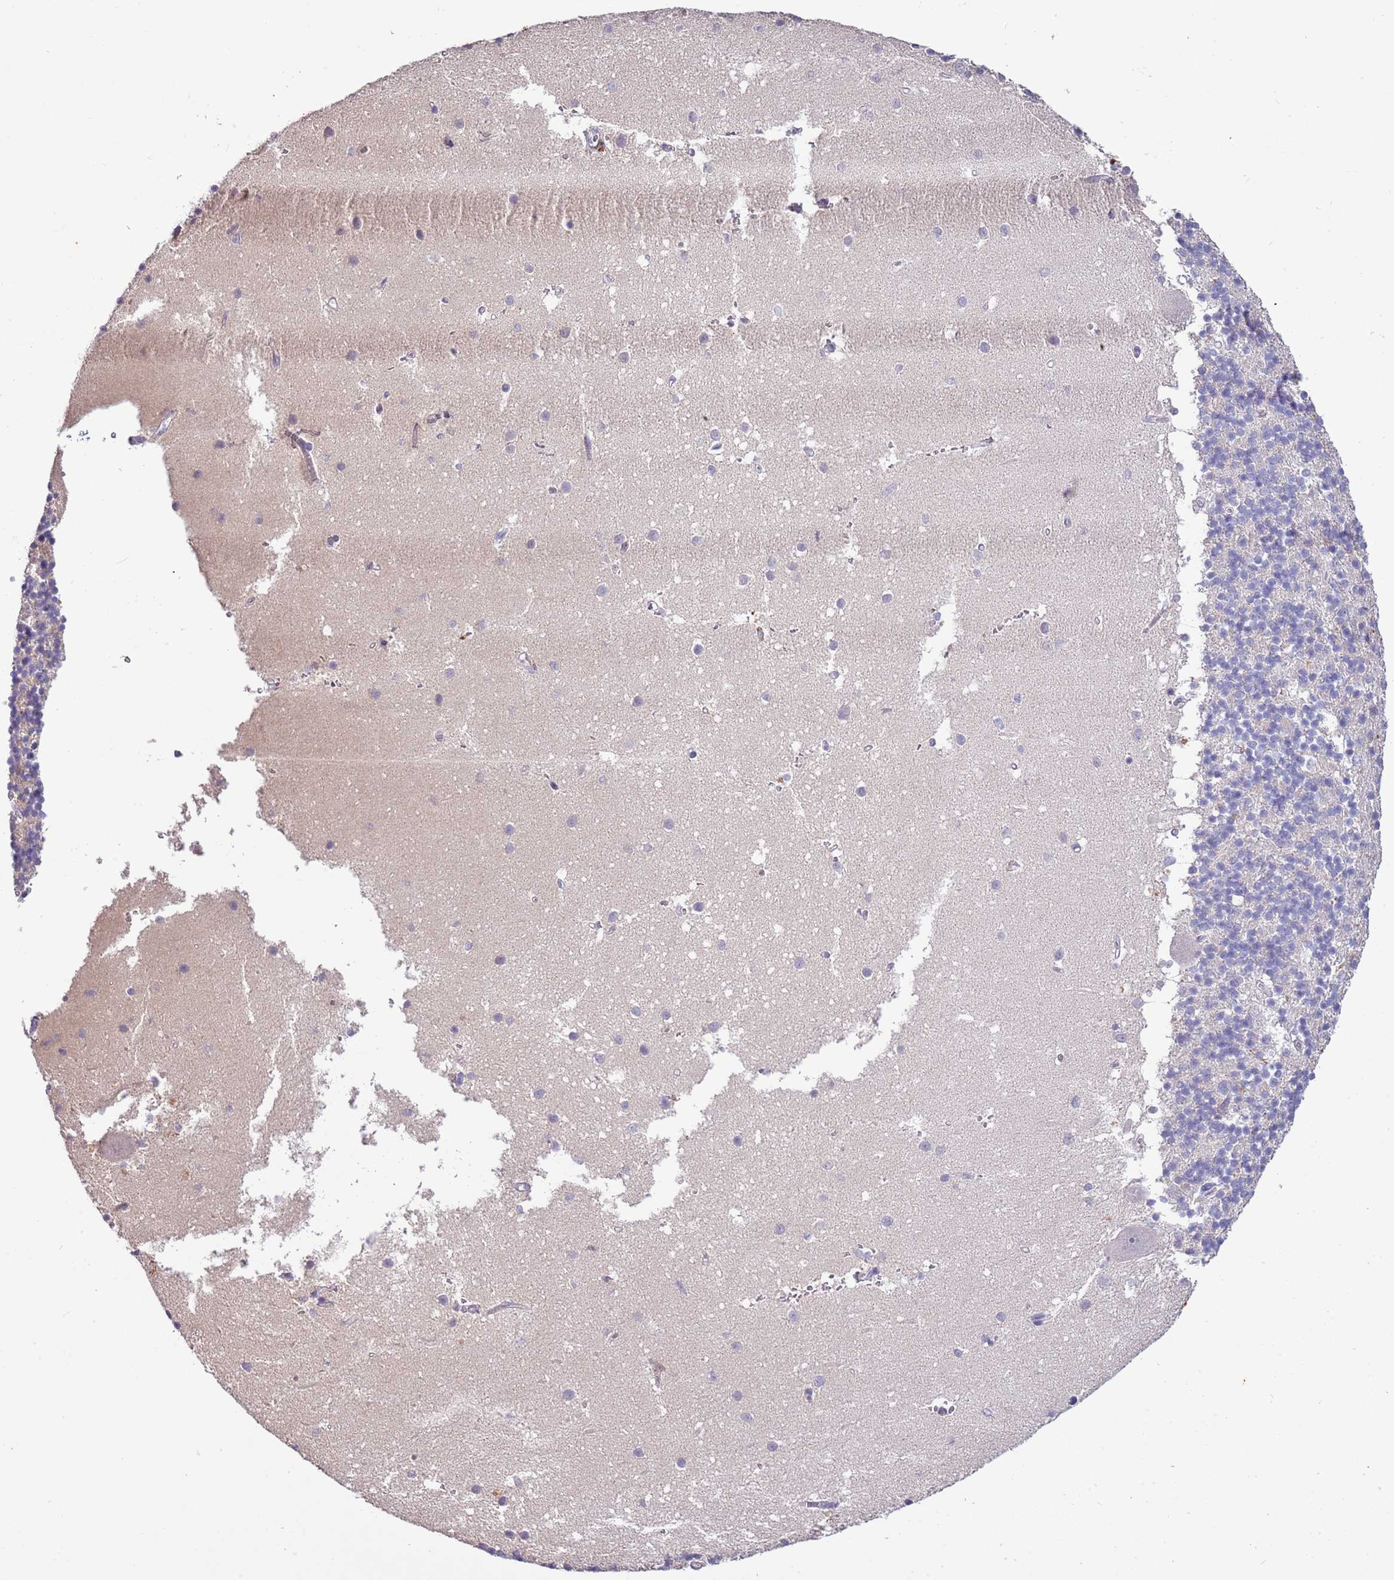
{"staining": {"intensity": "negative", "quantity": "none", "location": "none"}, "tissue": "cerebellum", "cell_type": "Cells in granular layer", "image_type": "normal", "snomed": [{"axis": "morphology", "description": "Normal tissue, NOS"}, {"axis": "topography", "description": "Cerebellum"}], "caption": "Photomicrograph shows no significant protein positivity in cells in granular layer of benign cerebellum. Nuclei are stained in blue.", "gene": "P2RY13", "patient": {"sex": "male", "age": 54}}